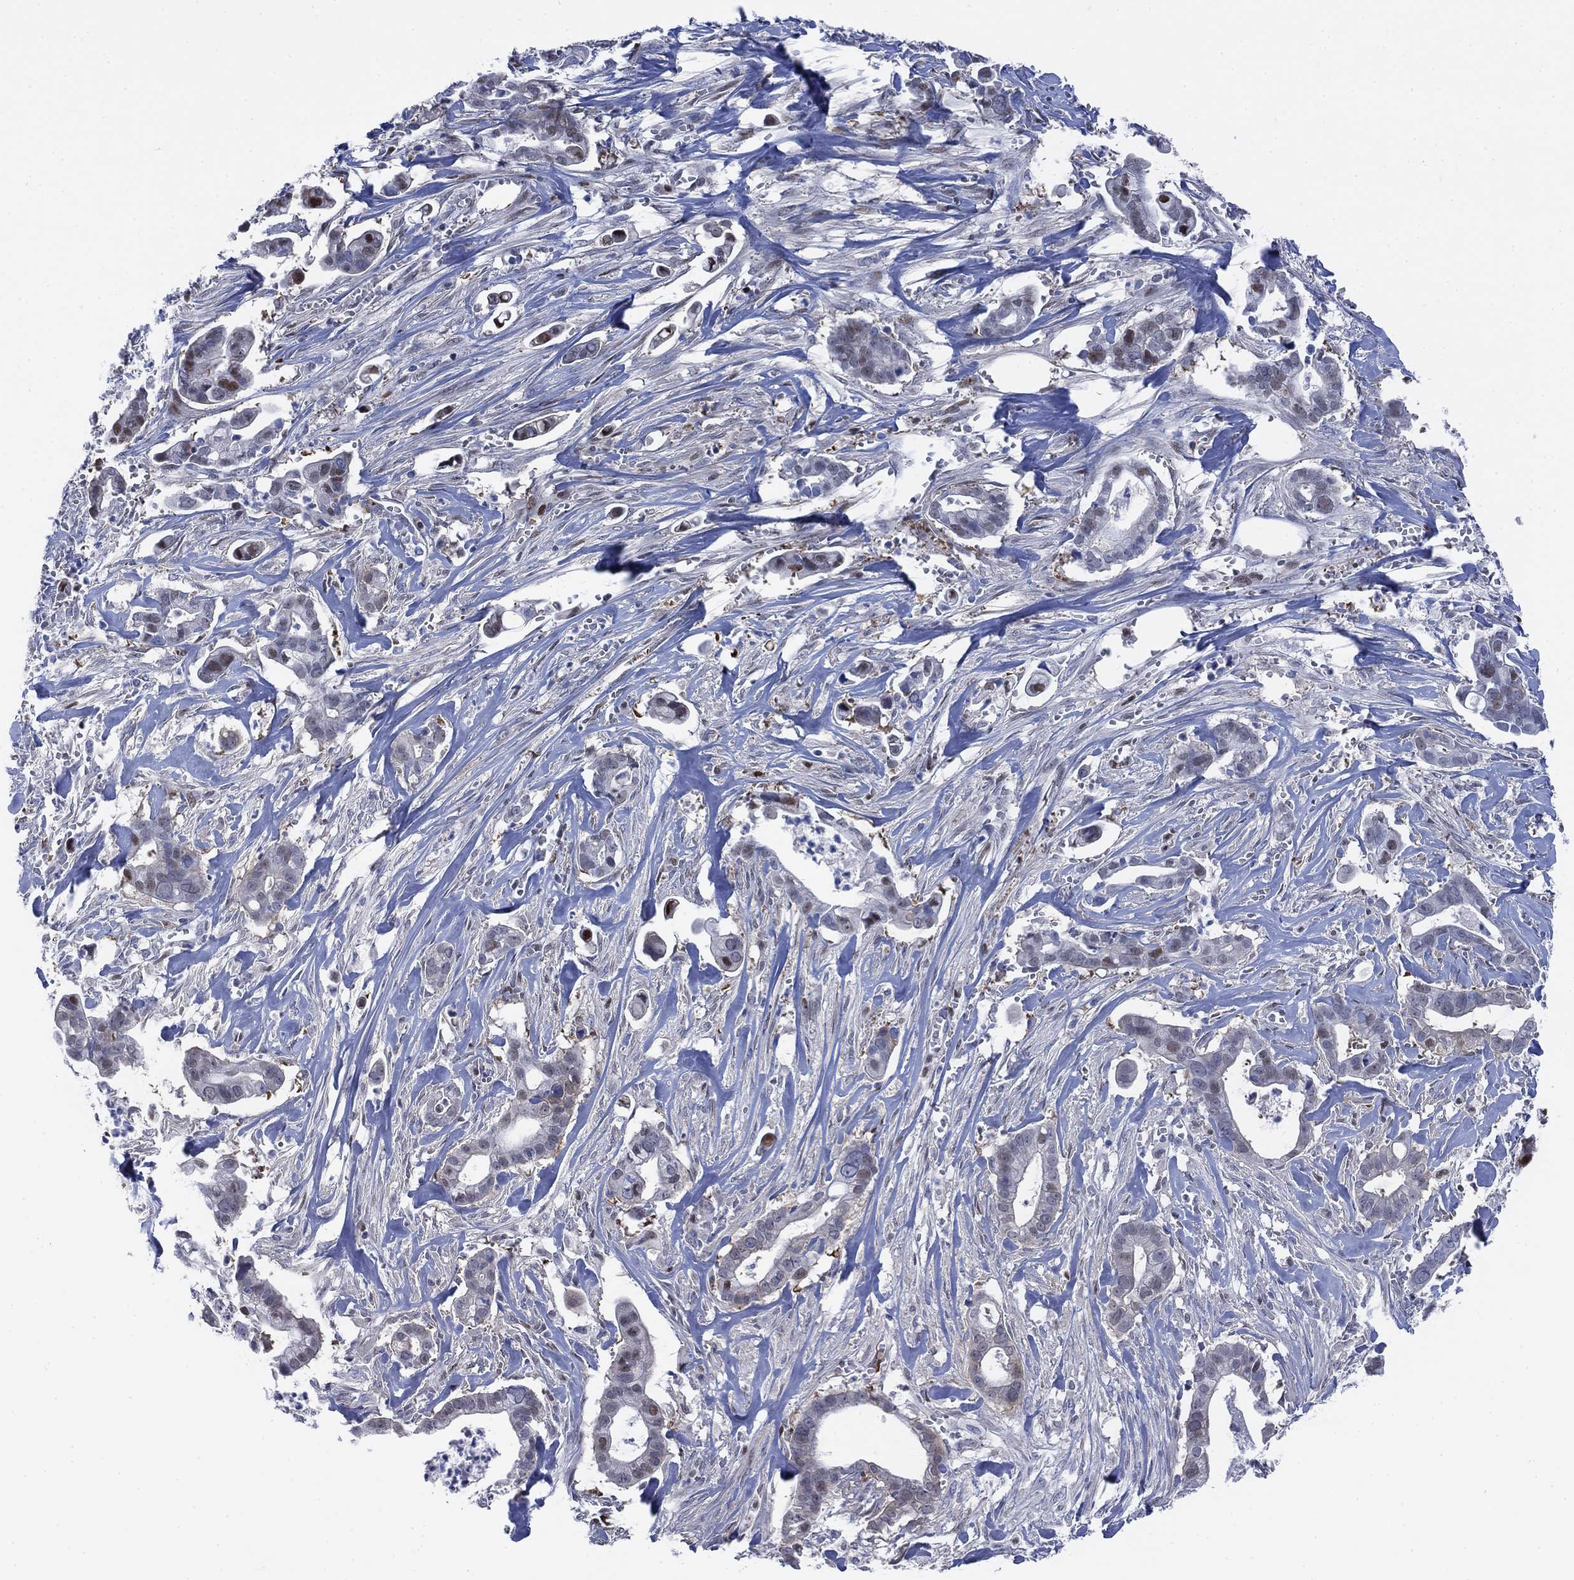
{"staining": {"intensity": "moderate", "quantity": "<25%", "location": "nuclear"}, "tissue": "pancreatic cancer", "cell_type": "Tumor cells", "image_type": "cancer", "snomed": [{"axis": "morphology", "description": "Adenocarcinoma, NOS"}, {"axis": "topography", "description": "Pancreas"}], "caption": "Brown immunohistochemical staining in pancreatic adenocarcinoma reveals moderate nuclear positivity in about <25% of tumor cells.", "gene": "MYO3A", "patient": {"sex": "male", "age": 61}}